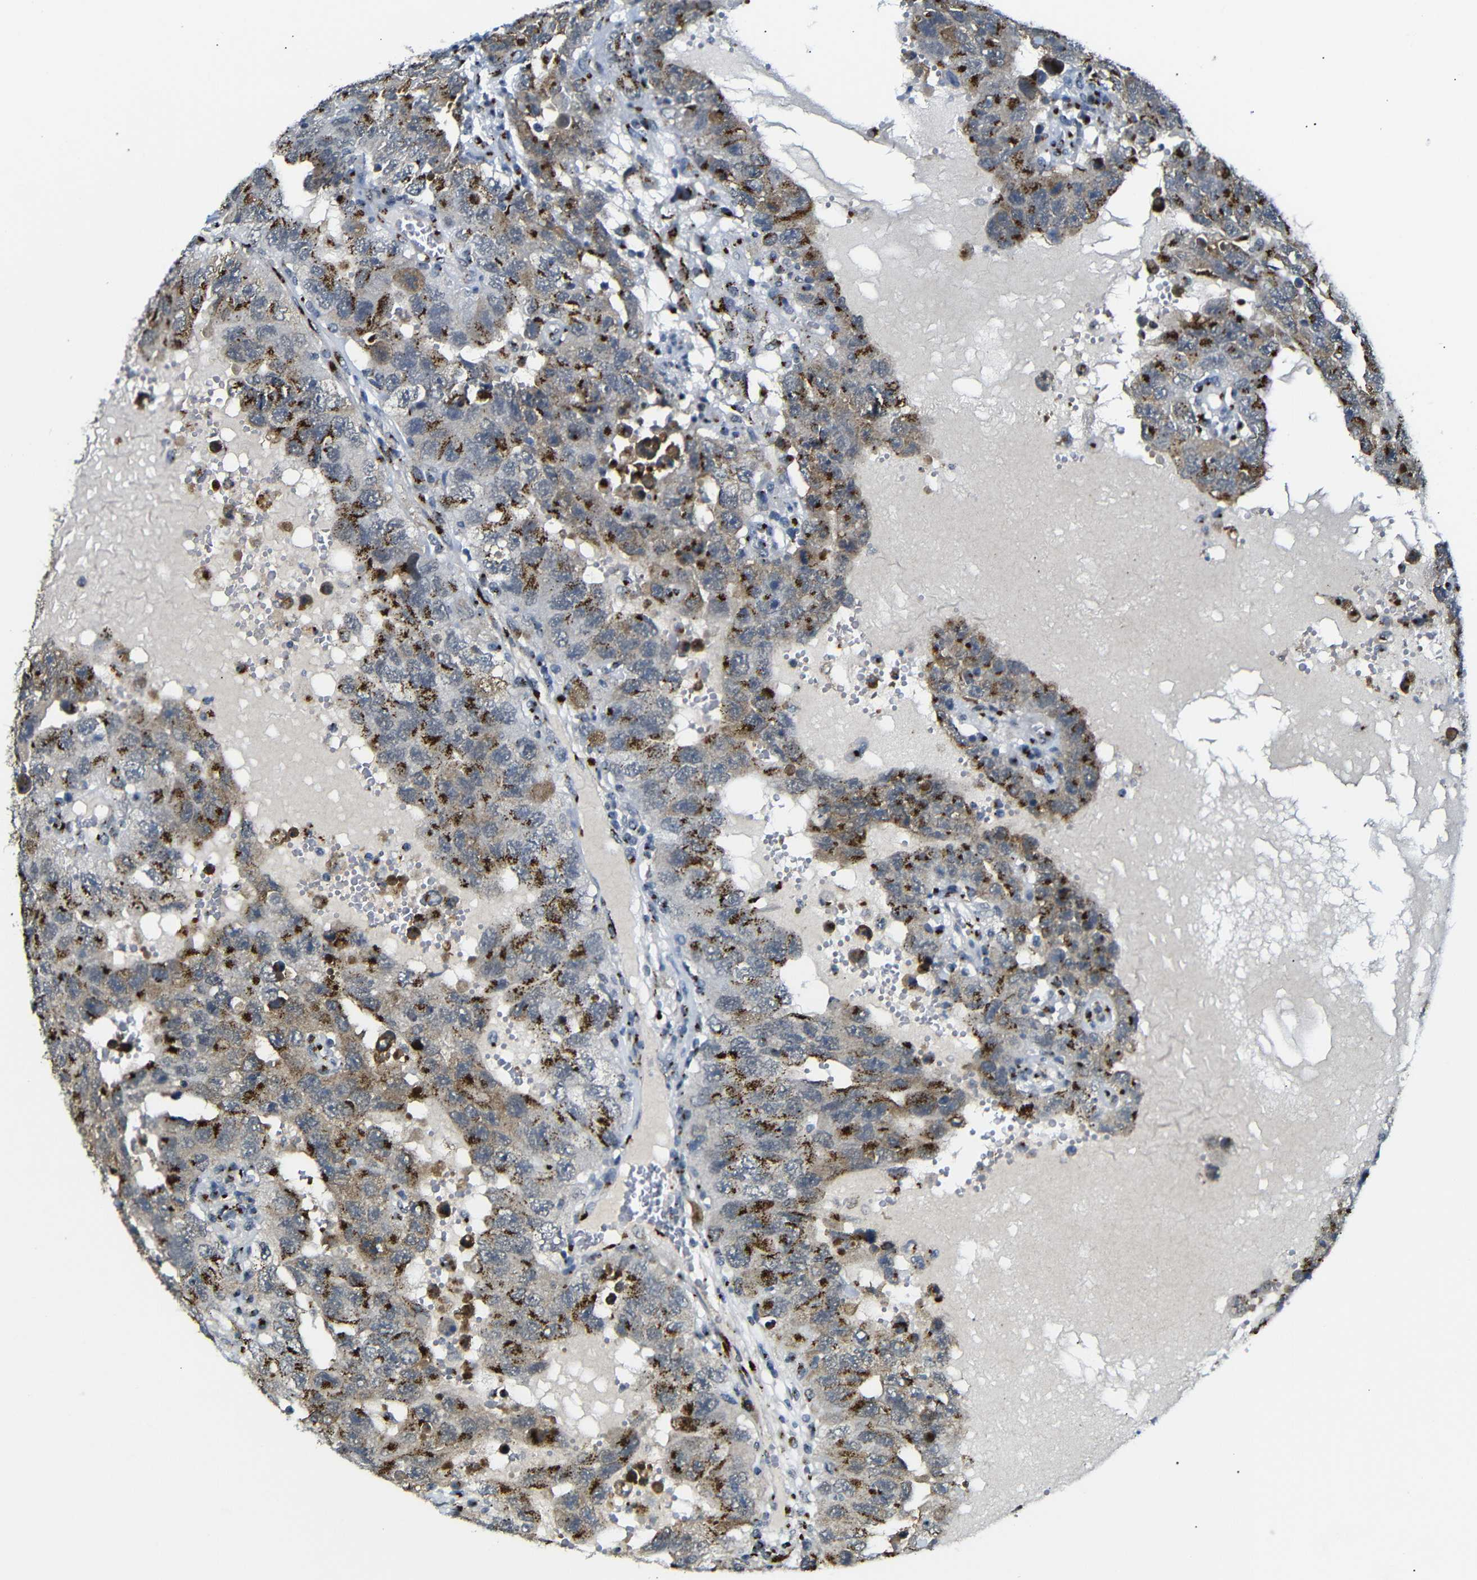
{"staining": {"intensity": "moderate", "quantity": ">75%", "location": "cytoplasmic/membranous"}, "tissue": "testis cancer", "cell_type": "Tumor cells", "image_type": "cancer", "snomed": [{"axis": "morphology", "description": "Carcinoma, Embryonal, NOS"}, {"axis": "topography", "description": "Testis"}], "caption": "An immunohistochemistry micrograph of neoplastic tissue is shown. Protein staining in brown highlights moderate cytoplasmic/membranous positivity in testis cancer (embryonal carcinoma) within tumor cells.", "gene": "TGOLN2", "patient": {"sex": "male", "age": 26}}